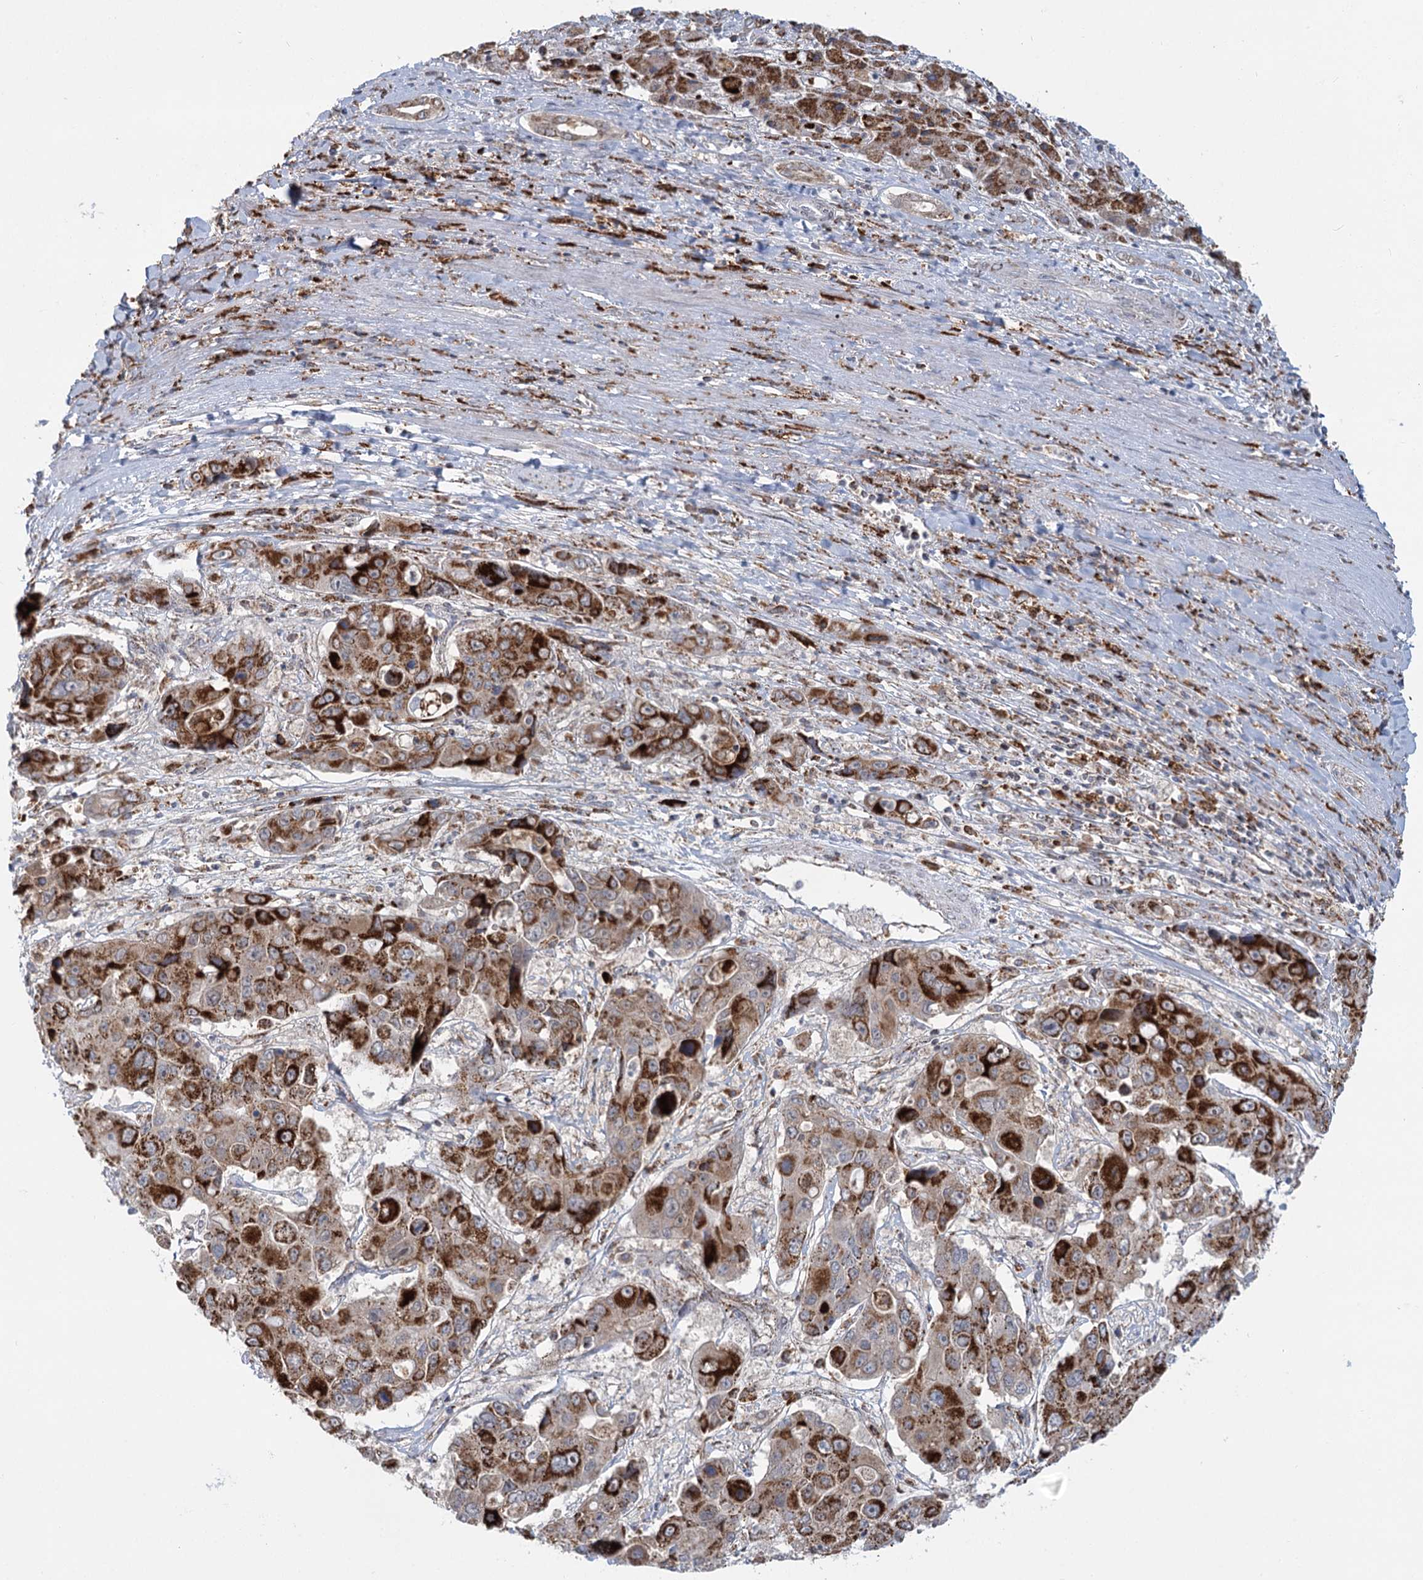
{"staining": {"intensity": "strong", "quantity": "25%-75%", "location": "cytoplasmic/membranous"}, "tissue": "liver cancer", "cell_type": "Tumor cells", "image_type": "cancer", "snomed": [{"axis": "morphology", "description": "Cholangiocarcinoma"}, {"axis": "topography", "description": "Liver"}], "caption": "A brown stain shows strong cytoplasmic/membranous expression of a protein in cholangiocarcinoma (liver) tumor cells.", "gene": "TAS1R1", "patient": {"sex": "male", "age": 67}}